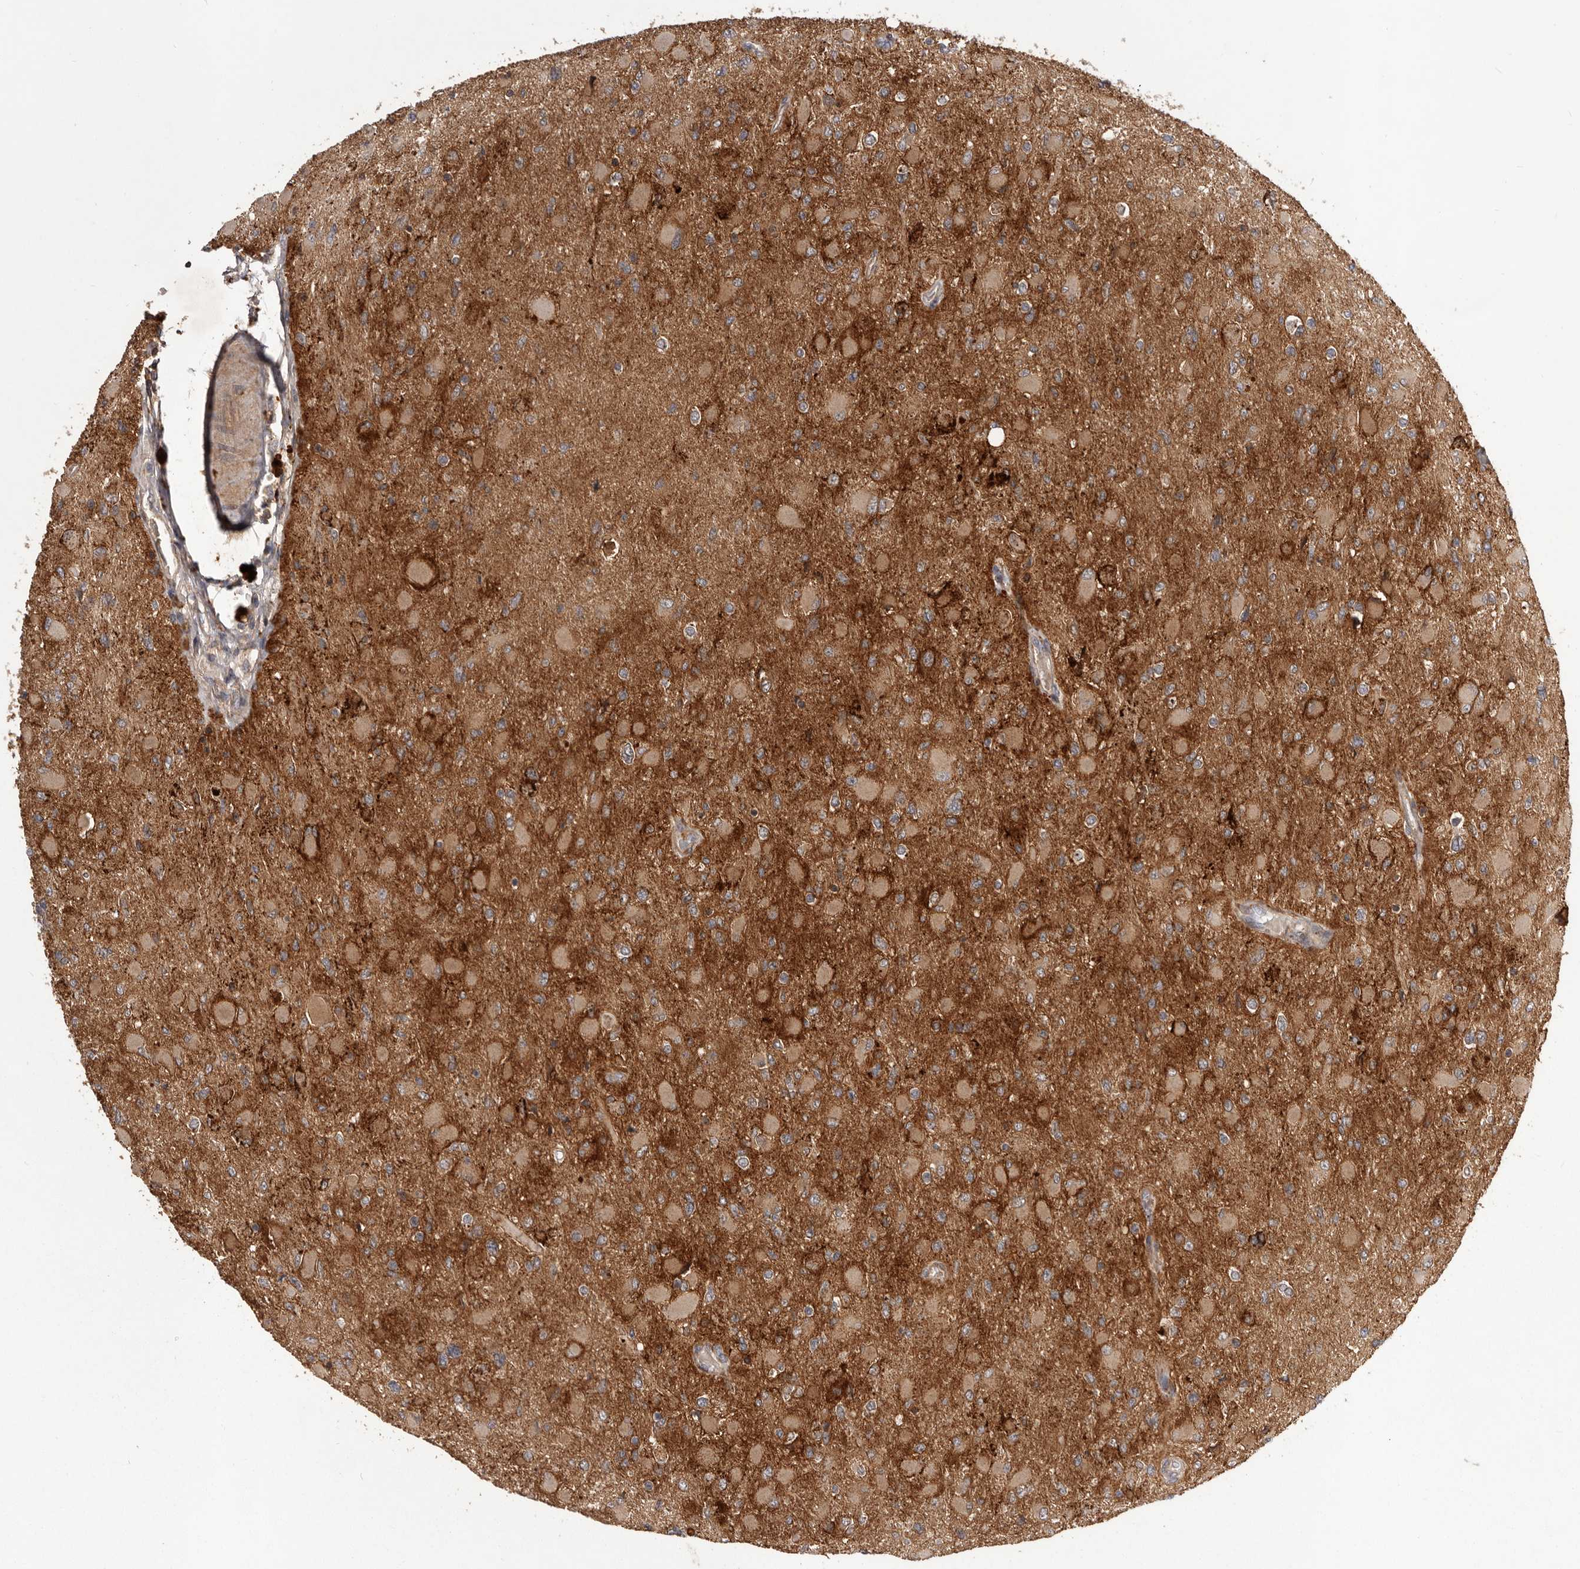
{"staining": {"intensity": "moderate", "quantity": ">75%", "location": "cytoplasmic/membranous"}, "tissue": "glioma", "cell_type": "Tumor cells", "image_type": "cancer", "snomed": [{"axis": "morphology", "description": "Glioma, malignant, High grade"}, {"axis": "topography", "description": "Cerebral cortex"}], "caption": "Immunohistochemistry (IHC) photomicrograph of human glioma stained for a protein (brown), which reveals medium levels of moderate cytoplasmic/membranous expression in approximately >75% of tumor cells.", "gene": "GLIPR2", "patient": {"sex": "female", "age": 36}}